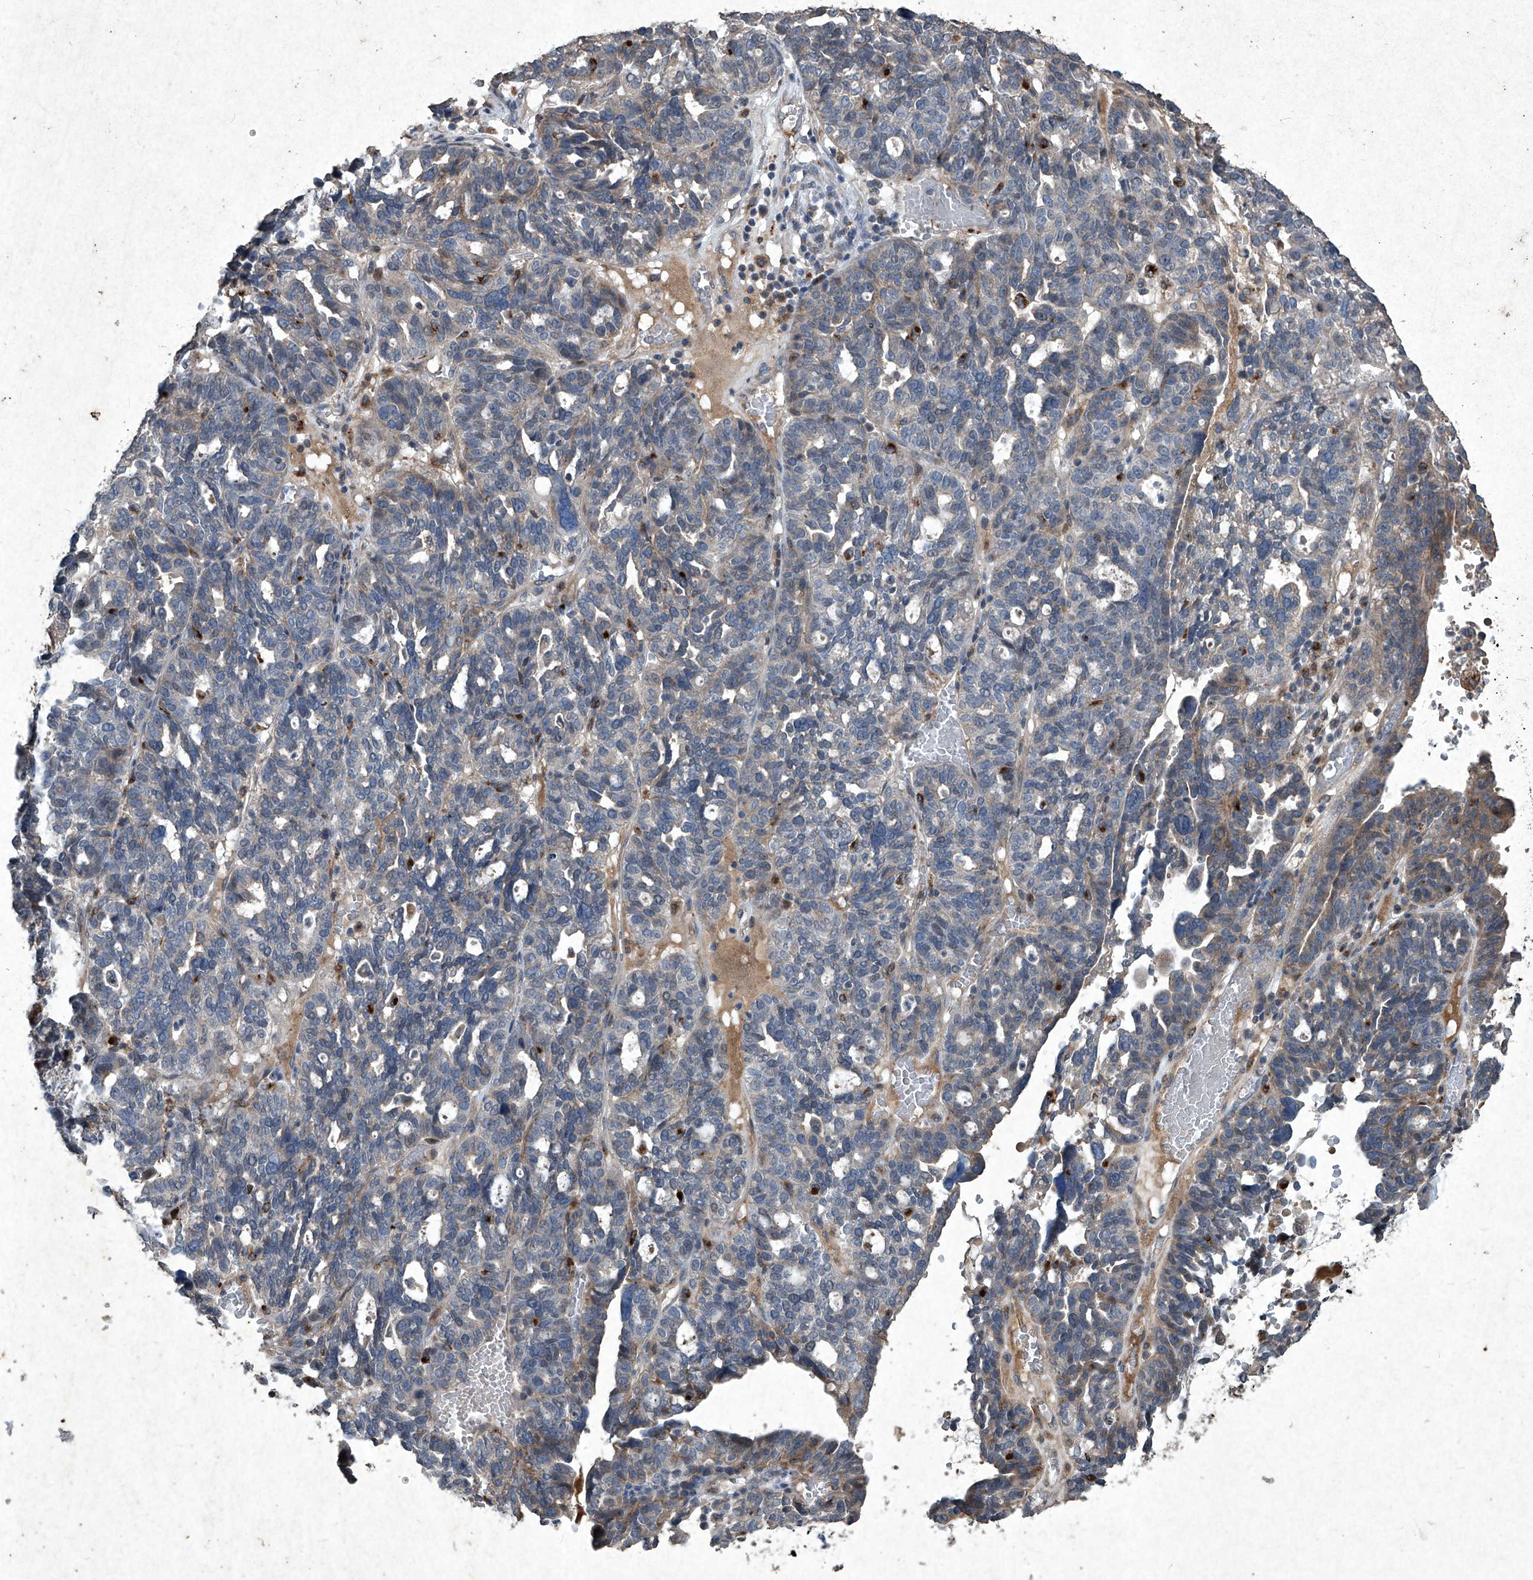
{"staining": {"intensity": "negative", "quantity": "none", "location": "none"}, "tissue": "ovarian cancer", "cell_type": "Tumor cells", "image_type": "cancer", "snomed": [{"axis": "morphology", "description": "Cystadenocarcinoma, serous, NOS"}, {"axis": "topography", "description": "Ovary"}], "caption": "An immunohistochemistry photomicrograph of ovarian serous cystadenocarcinoma is shown. There is no staining in tumor cells of ovarian serous cystadenocarcinoma. The staining is performed using DAB (3,3'-diaminobenzidine) brown chromogen with nuclei counter-stained in using hematoxylin.", "gene": "MED16", "patient": {"sex": "female", "age": 59}}